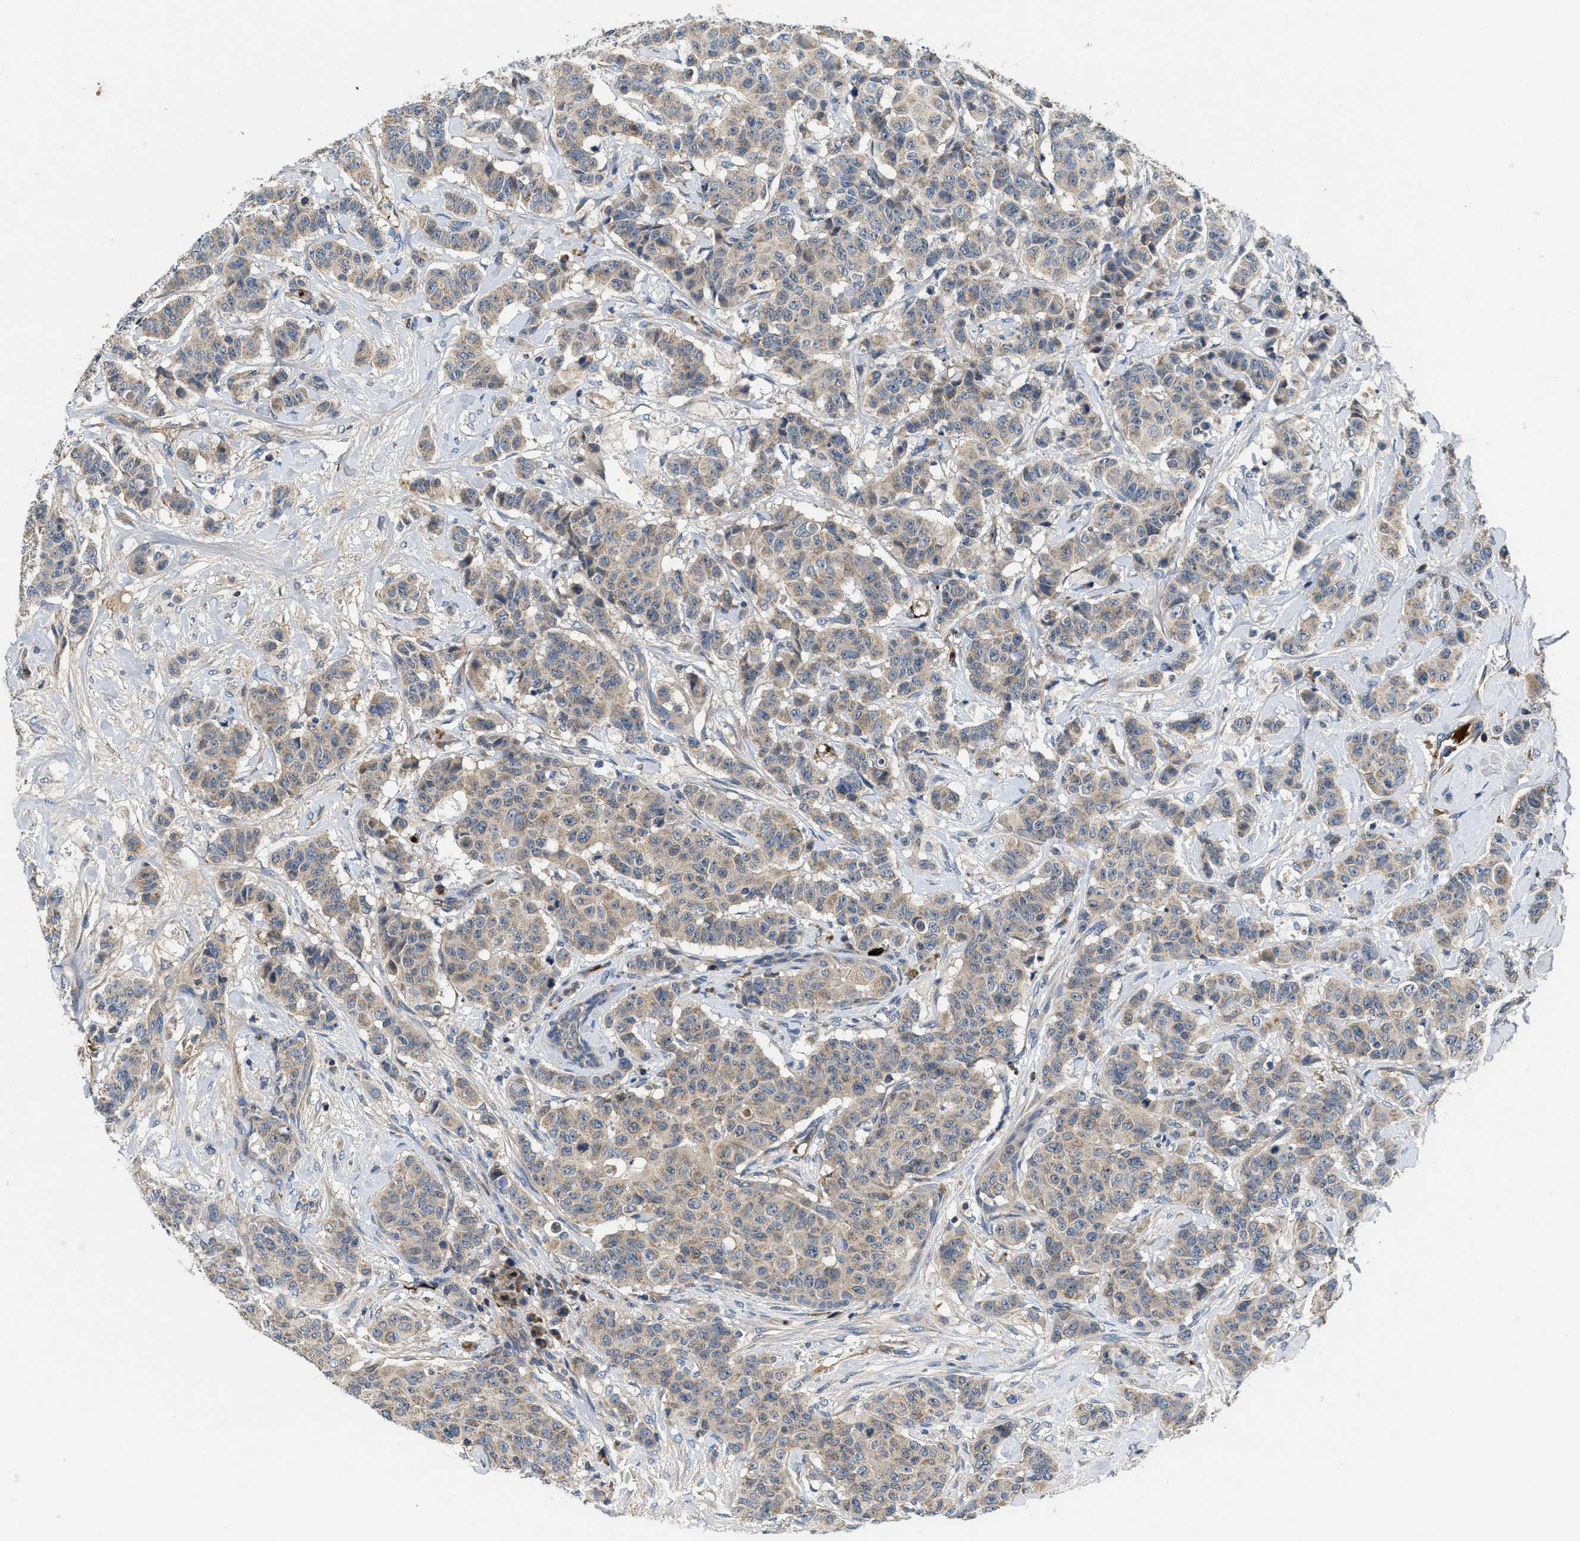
{"staining": {"intensity": "weak", "quantity": ">75%", "location": "cytoplasmic/membranous"}, "tissue": "breast cancer", "cell_type": "Tumor cells", "image_type": "cancer", "snomed": [{"axis": "morphology", "description": "Normal tissue, NOS"}, {"axis": "morphology", "description": "Duct carcinoma"}, {"axis": "topography", "description": "Breast"}], "caption": "The image demonstrates immunohistochemical staining of breast infiltrating ductal carcinoma. There is weak cytoplasmic/membranous staining is appreciated in approximately >75% of tumor cells. The staining was performed using DAB, with brown indicating positive protein expression. Nuclei are stained blue with hematoxylin.", "gene": "GALK1", "patient": {"sex": "female", "age": 40}}